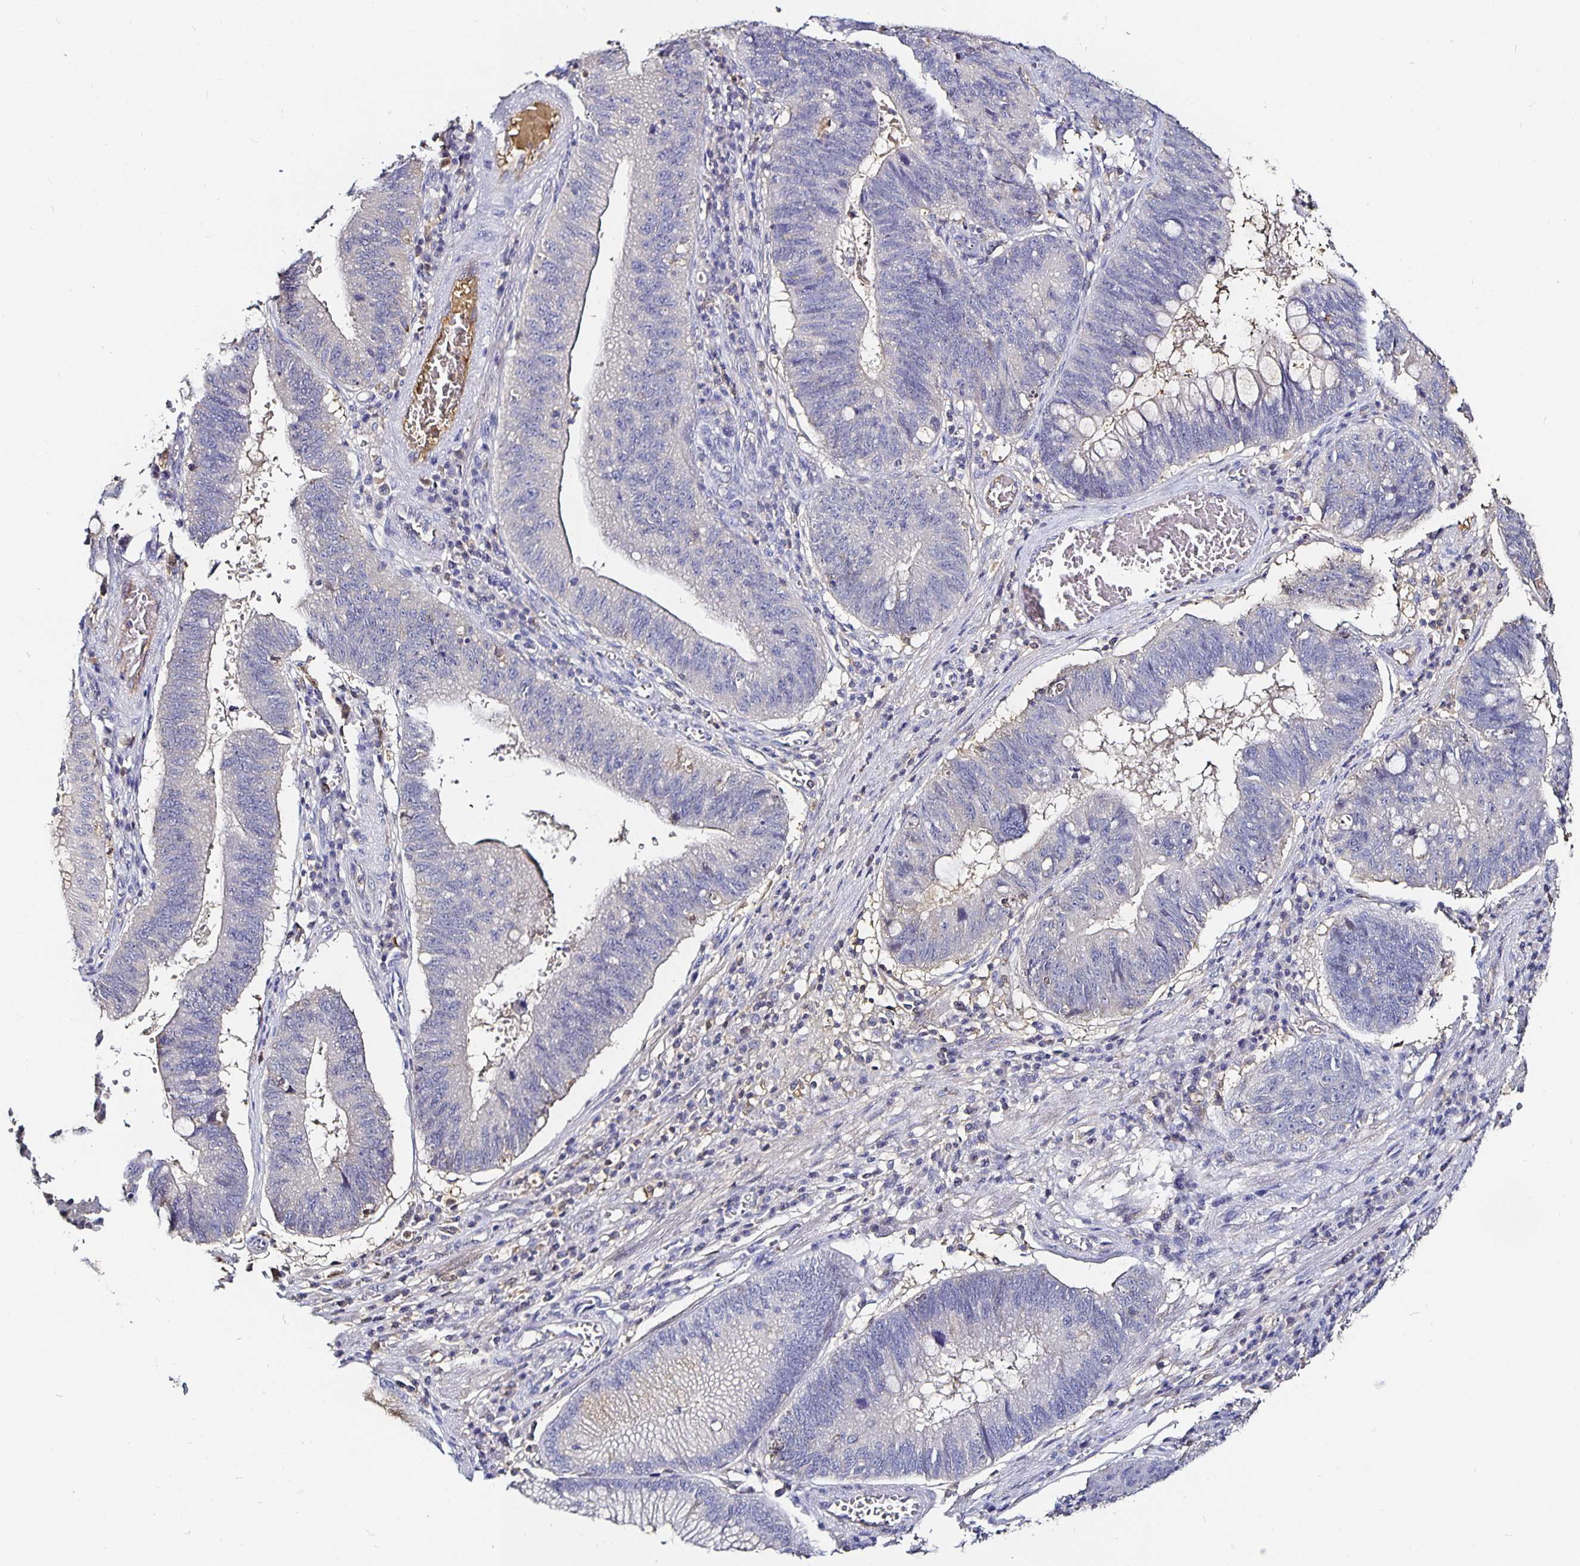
{"staining": {"intensity": "negative", "quantity": "none", "location": "none"}, "tissue": "stomach cancer", "cell_type": "Tumor cells", "image_type": "cancer", "snomed": [{"axis": "morphology", "description": "Adenocarcinoma, NOS"}, {"axis": "topography", "description": "Stomach"}], "caption": "An image of adenocarcinoma (stomach) stained for a protein reveals no brown staining in tumor cells.", "gene": "TTR", "patient": {"sex": "male", "age": 59}}